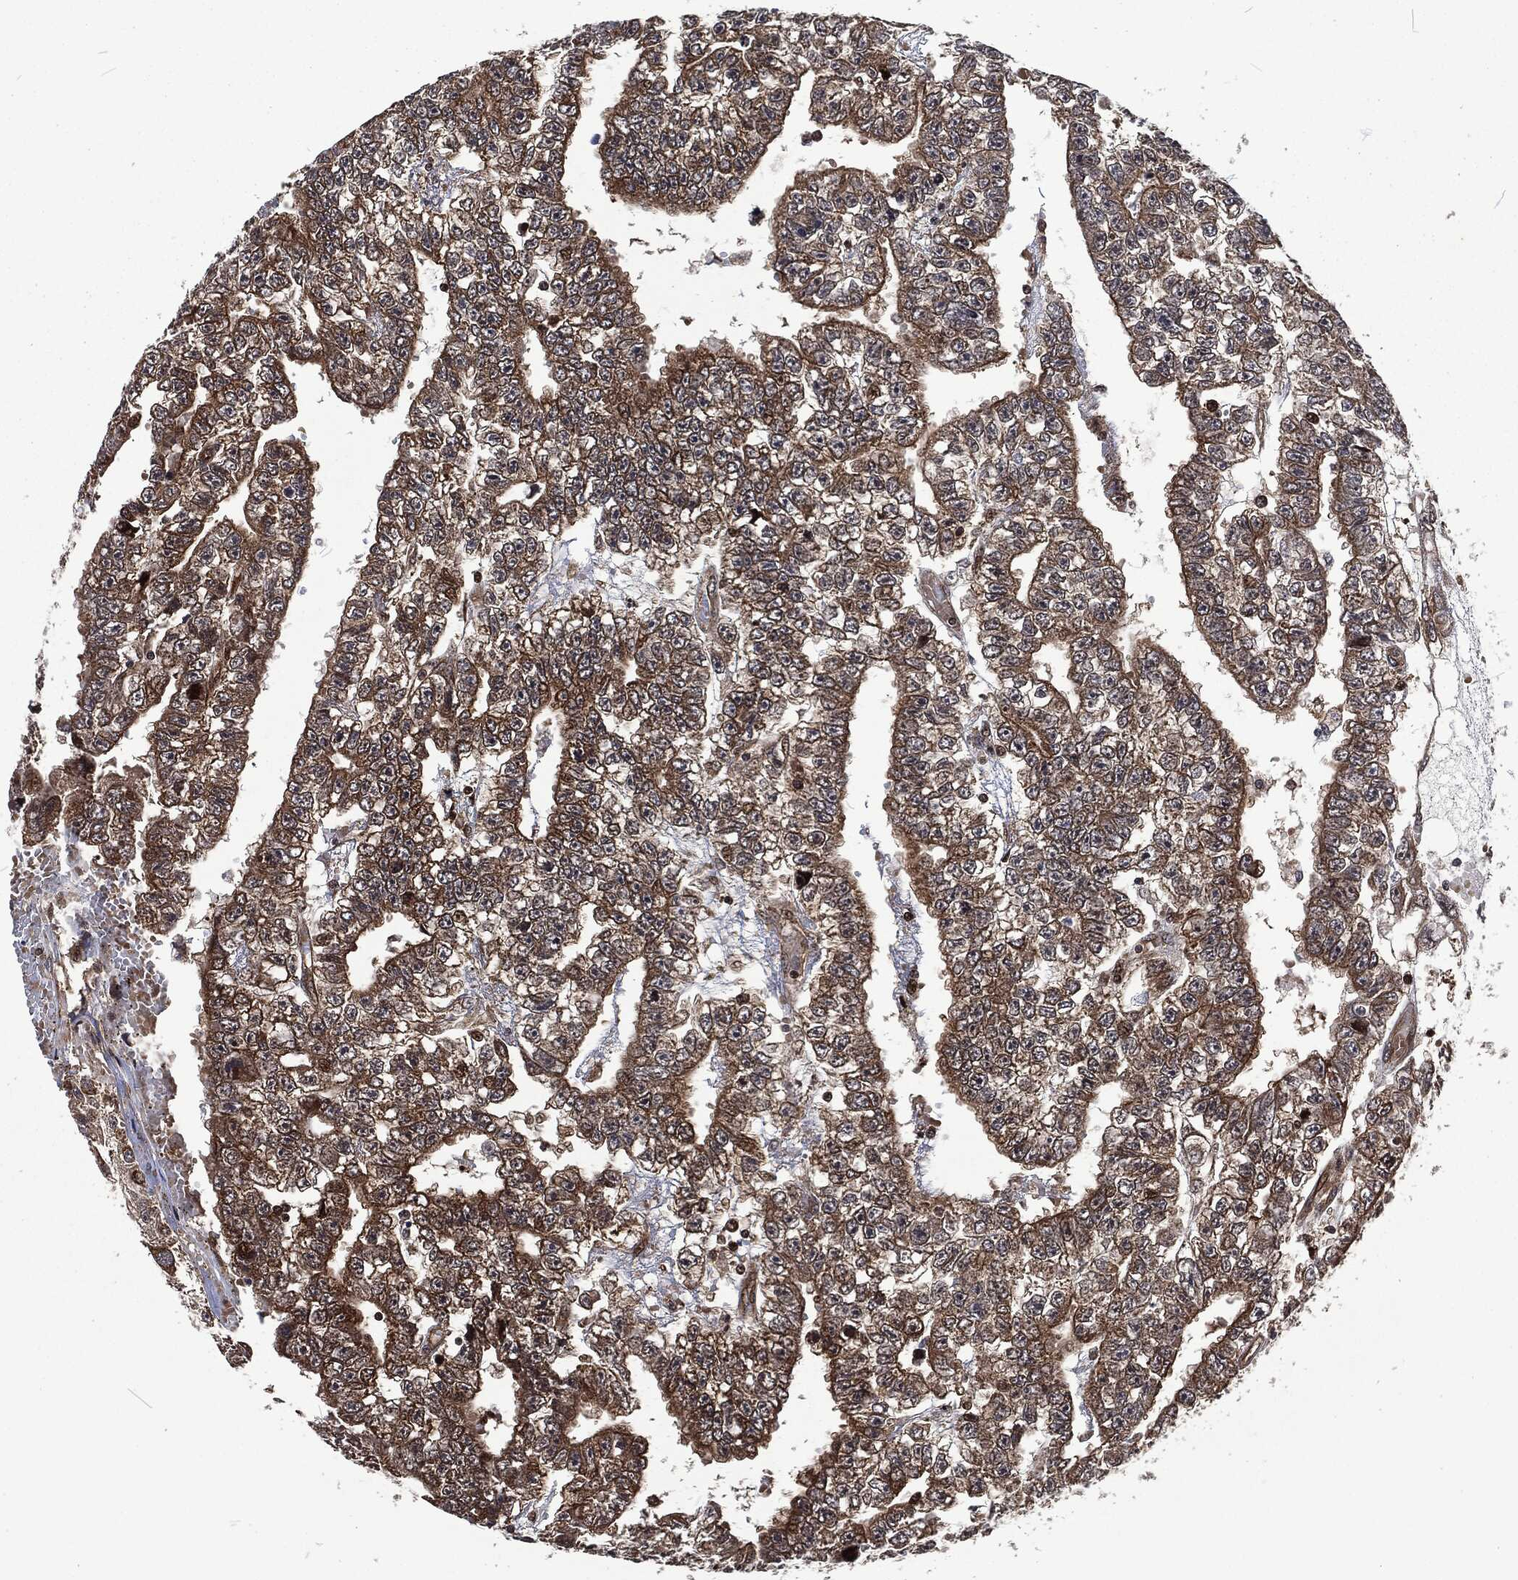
{"staining": {"intensity": "moderate", "quantity": "25%-75%", "location": "cytoplasmic/membranous"}, "tissue": "testis cancer", "cell_type": "Tumor cells", "image_type": "cancer", "snomed": [{"axis": "morphology", "description": "Carcinoma, Embryonal, NOS"}, {"axis": "topography", "description": "Testis"}], "caption": "Protein positivity by IHC shows moderate cytoplasmic/membranous positivity in approximately 25%-75% of tumor cells in testis embryonal carcinoma.", "gene": "CMPK2", "patient": {"sex": "male", "age": 25}}